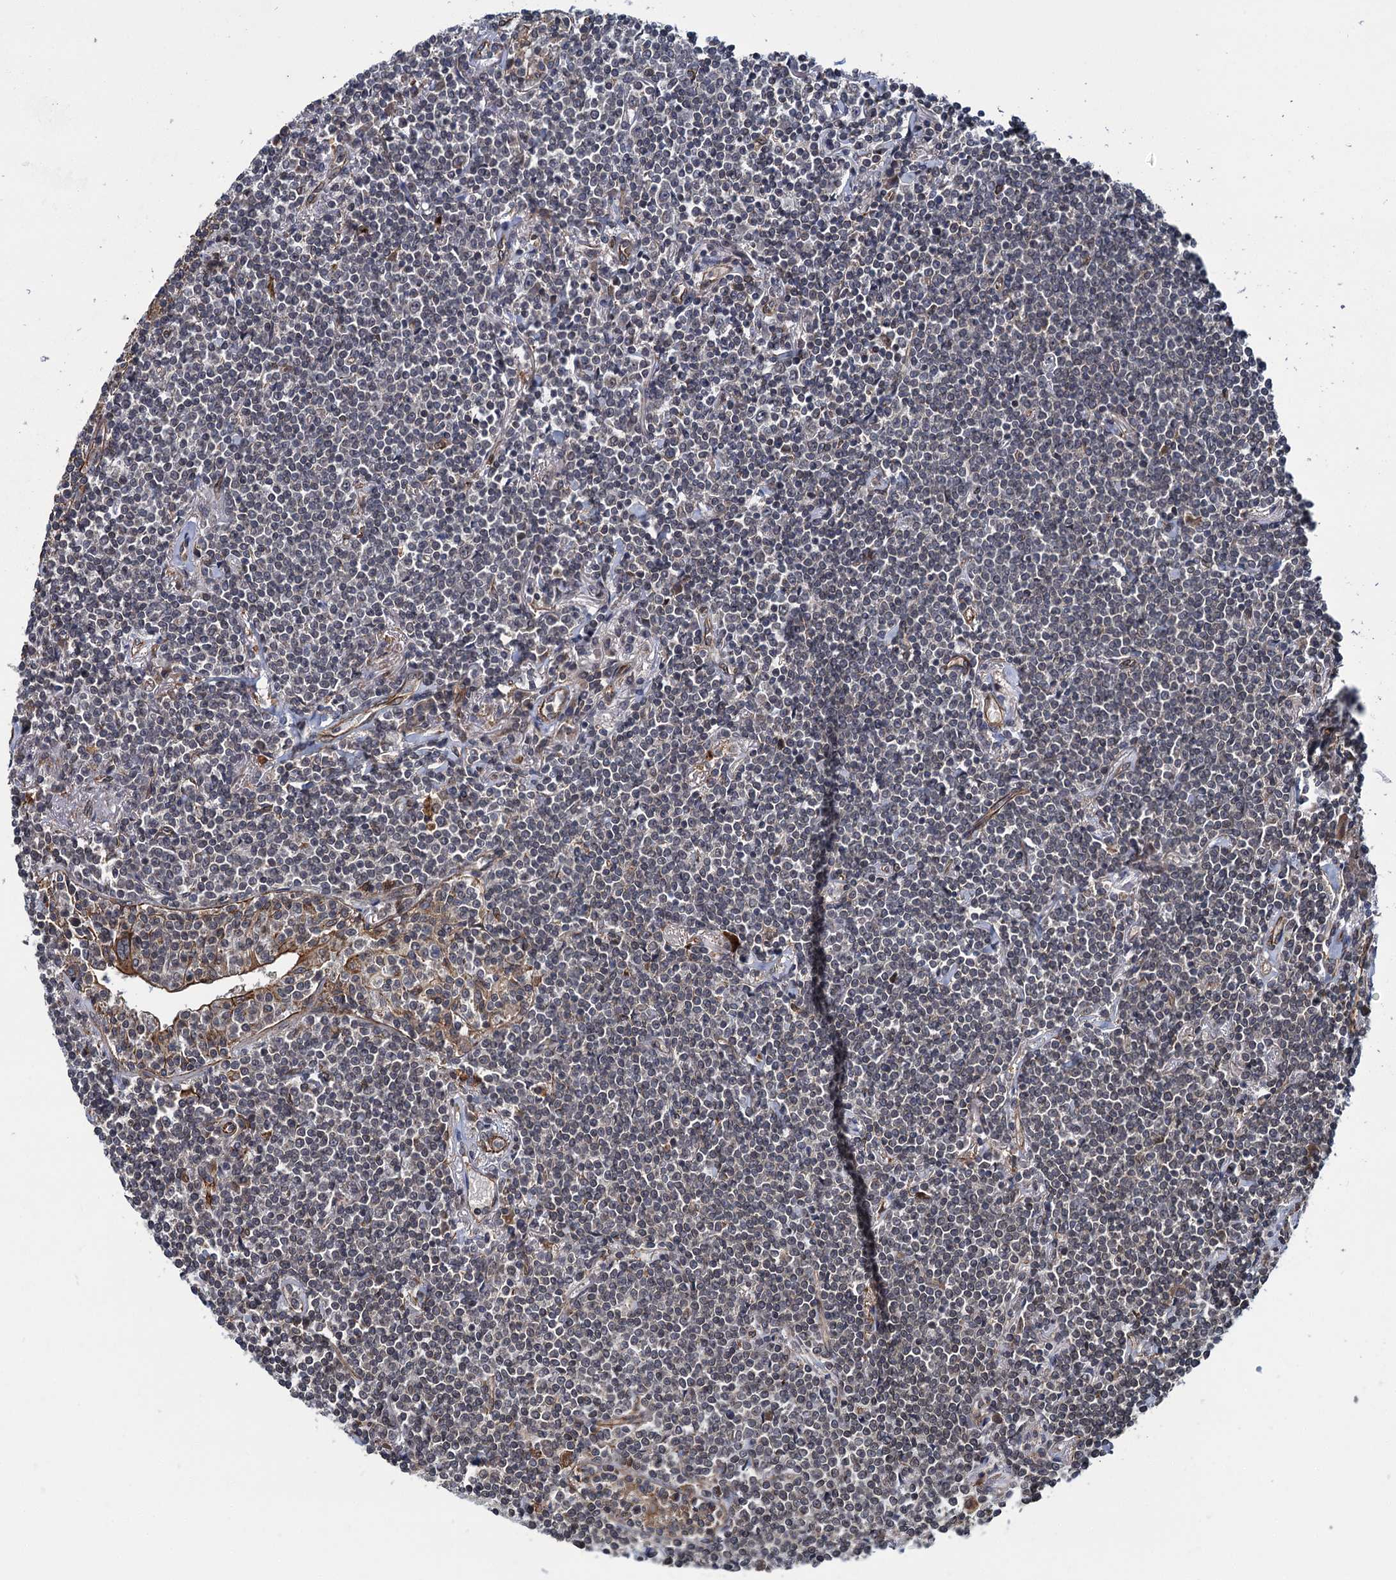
{"staining": {"intensity": "negative", "quantity": "none", "location": "none"}, "tissue": "lymphoma", "cell_type": "Tumor cells", "image_type": "cancer", "snomed": [{"axis": "morphology", "description": "Malignant lymphoma, non-Hodgkin's type, Low grade"}, {"axis": "topography", "description": "Lung"}], "caption": "This is a micrograph of immunohistochemistry (IHC) staining of lymphoma, which shows no expression in tumor cells.", "gene": "ZFYVE19", "patient": {"sex": "female", "age": 71}}